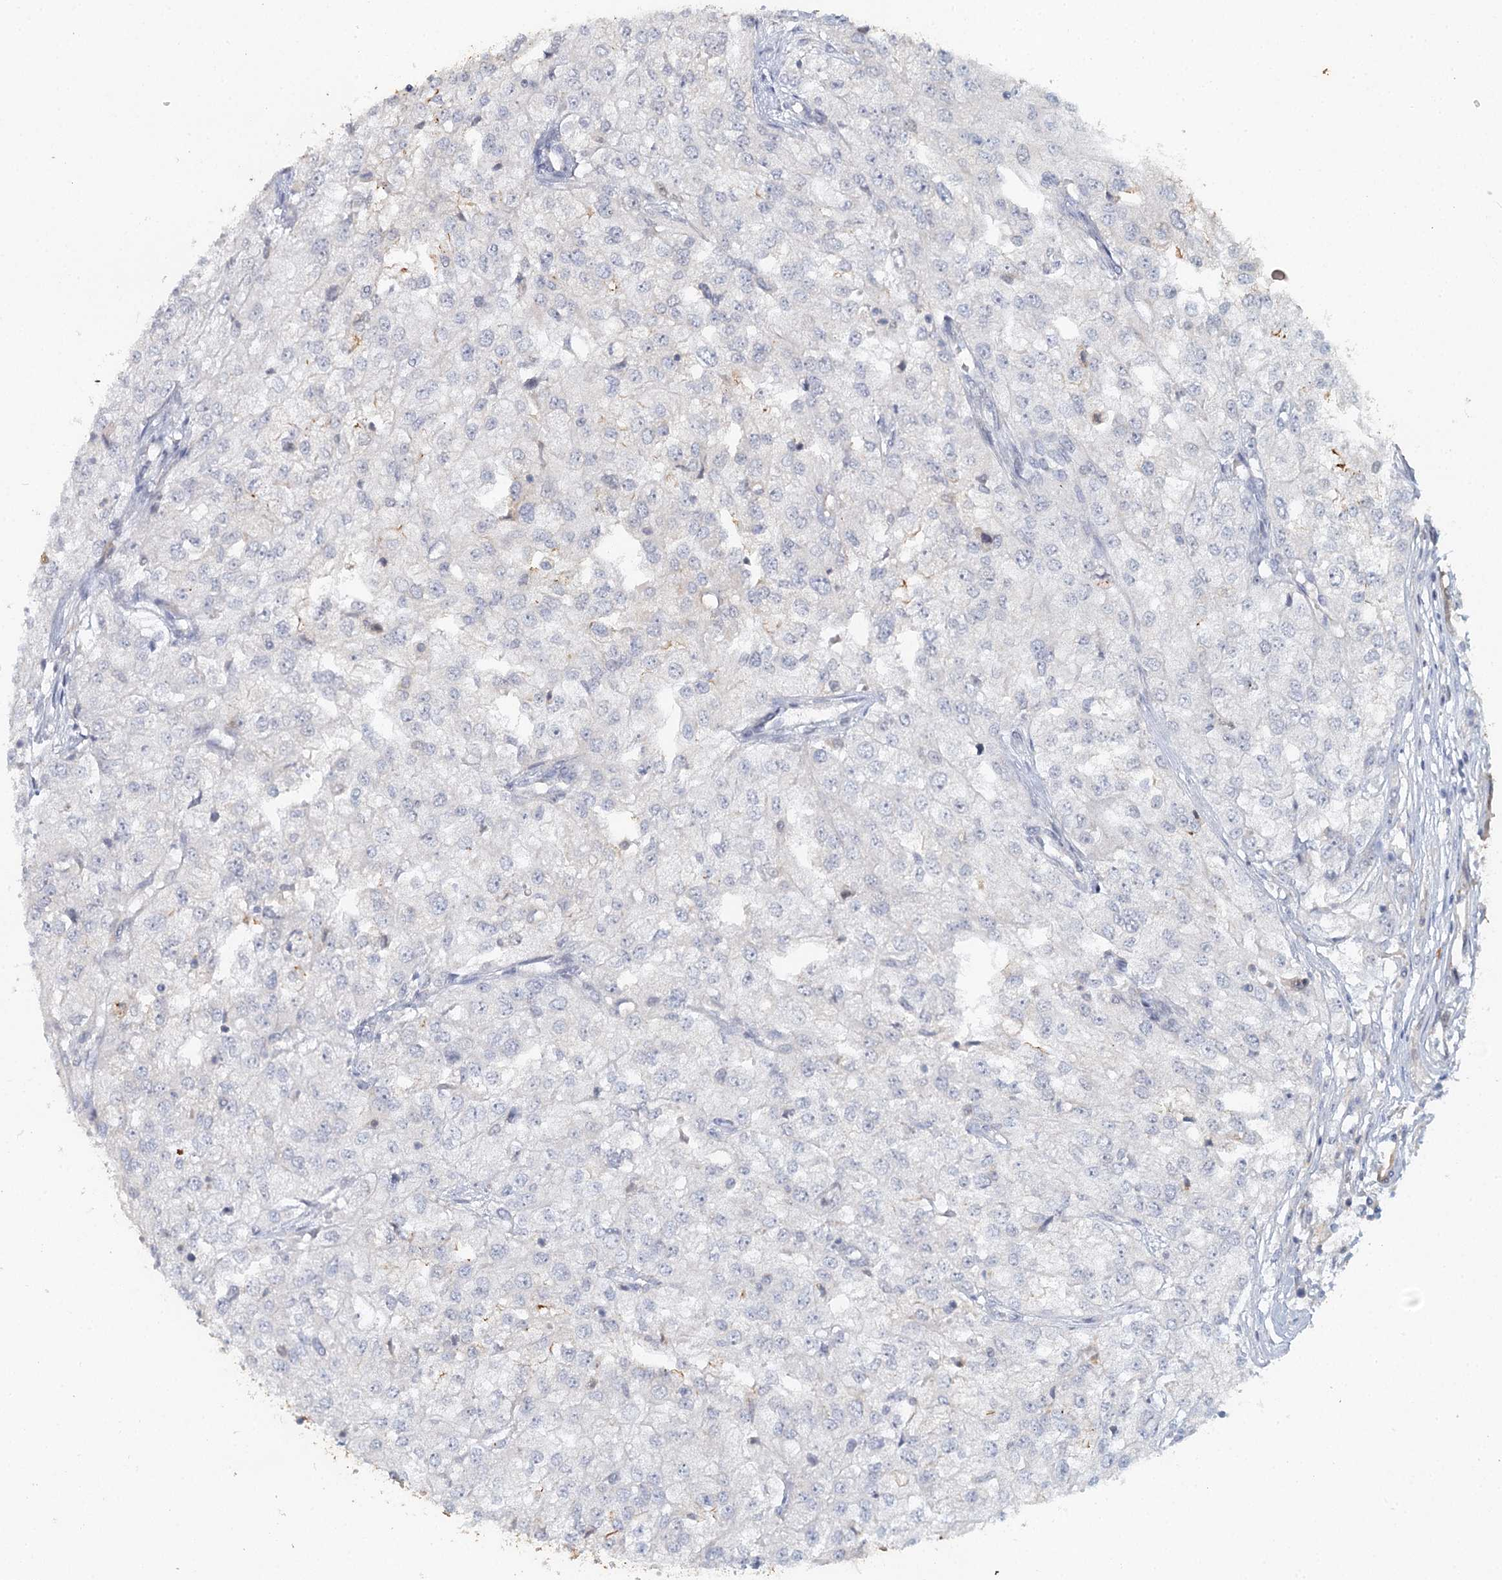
{"staining": {"intensity": "negative", "quantity": "none", "location": "none"}, "tissue": "renal cancer", "cell_type": "Tumor cells", "image_type": "cancer", "snomed": [{"axis": "morphology", "description": "Adenocarcinoma, NOS"}, {"axis": "topography", "description": "Kidney"}], "caption": "The IHC micrograph has no significant positivity in tumor cells of adenocarcinoma (renal) tissue.", "gene": "MYO7B", "patient": {"sex": "female", "age": 54}}